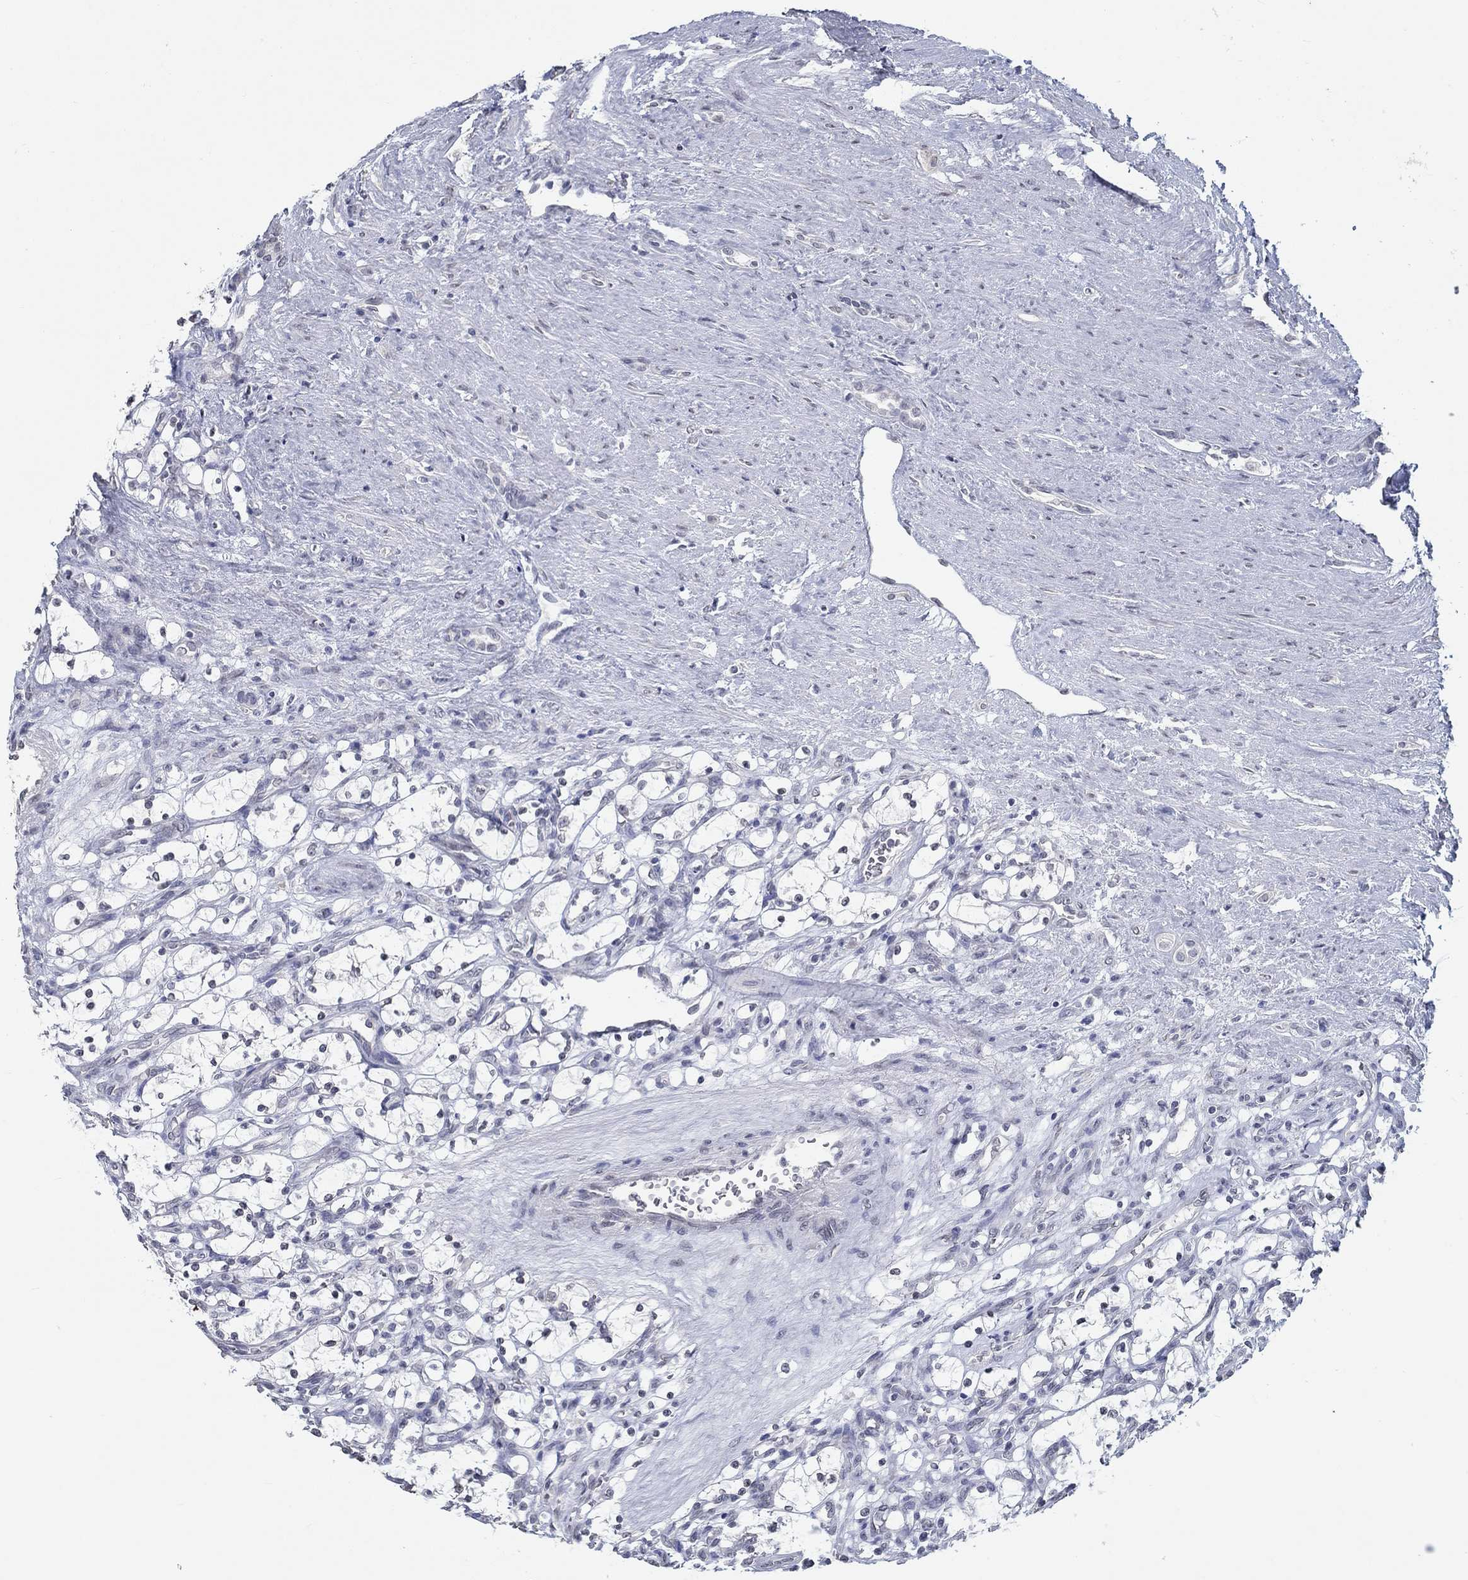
{"staining": {"intensity": "negative", "quantity": "none", "location": "none"}, "tissue": "renal cancer", "cell_type": "Tumor cells", "image_type": "cancer", "snomed": [{"axis": "morphology", "description": "Adenocarcinoma, NOS"}, {"axis": "topography", "description": "Kidney"}], "caption": "Immunohistochemical staining of human renal cancer exhibits no significant positivity in tumor cells.", "gene": "NUP155", "patient": {"sex": "female", "age": 69}}